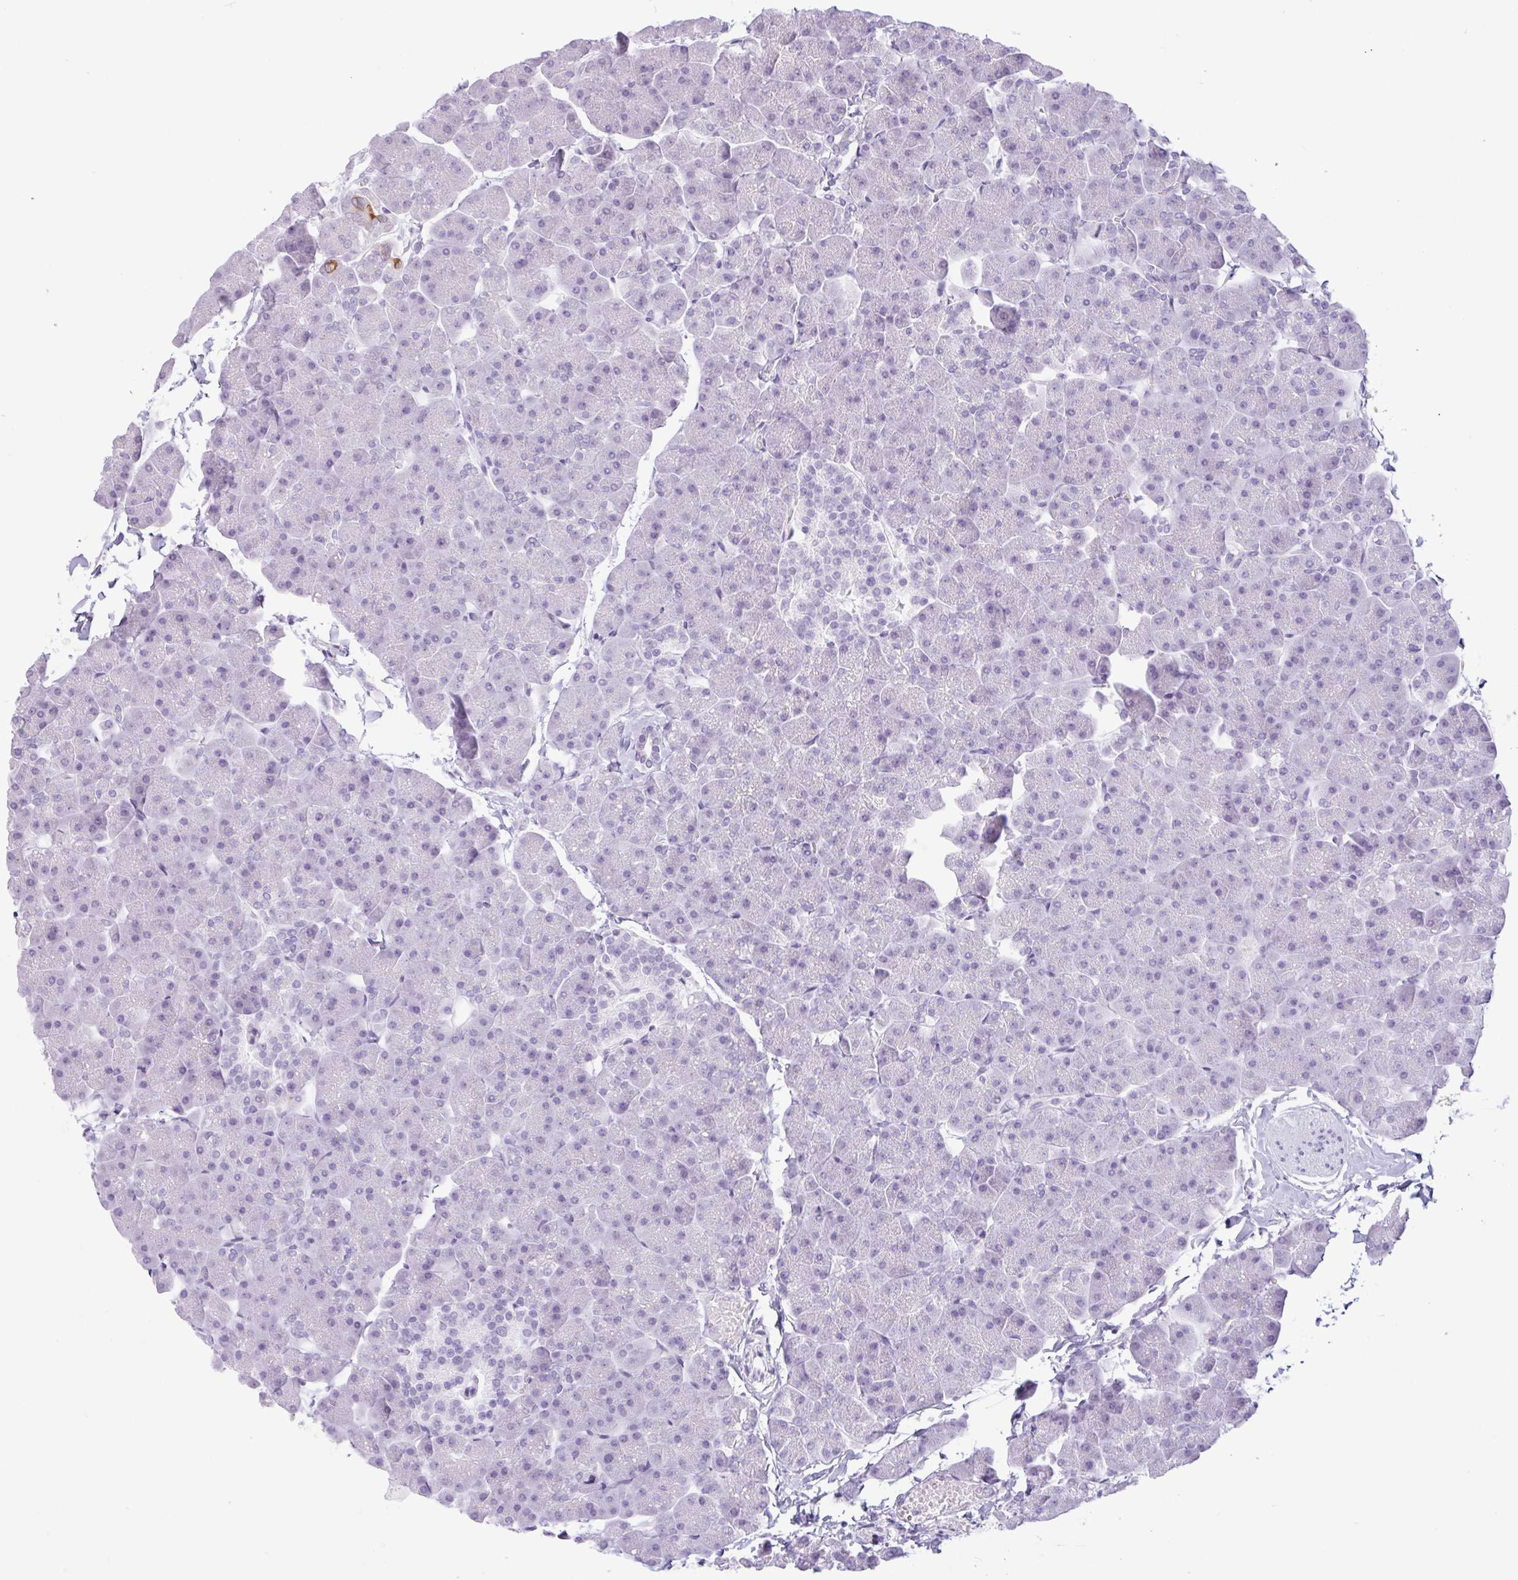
{"staining": {"intensity": "moderate", "quantity": "<25%", "location": "cytoplasmic/membranous"}, "tissue": "pancreas", "cell_type": "Exocrine glandular cells", "image_type": "normal", "snomed": [{"axis": "morphology", "description": "Normal tissue, NOS"}, {"axis": "topography", "description": "Pancreas"}], "caption": "The immunohistochemical stain highlights moderate cytoplasmic/membranous expression in exocrine glandular cells of unremarkable pancreas.", "gene": "CTSE", "patient": {"sex": "male", "age": 35}}